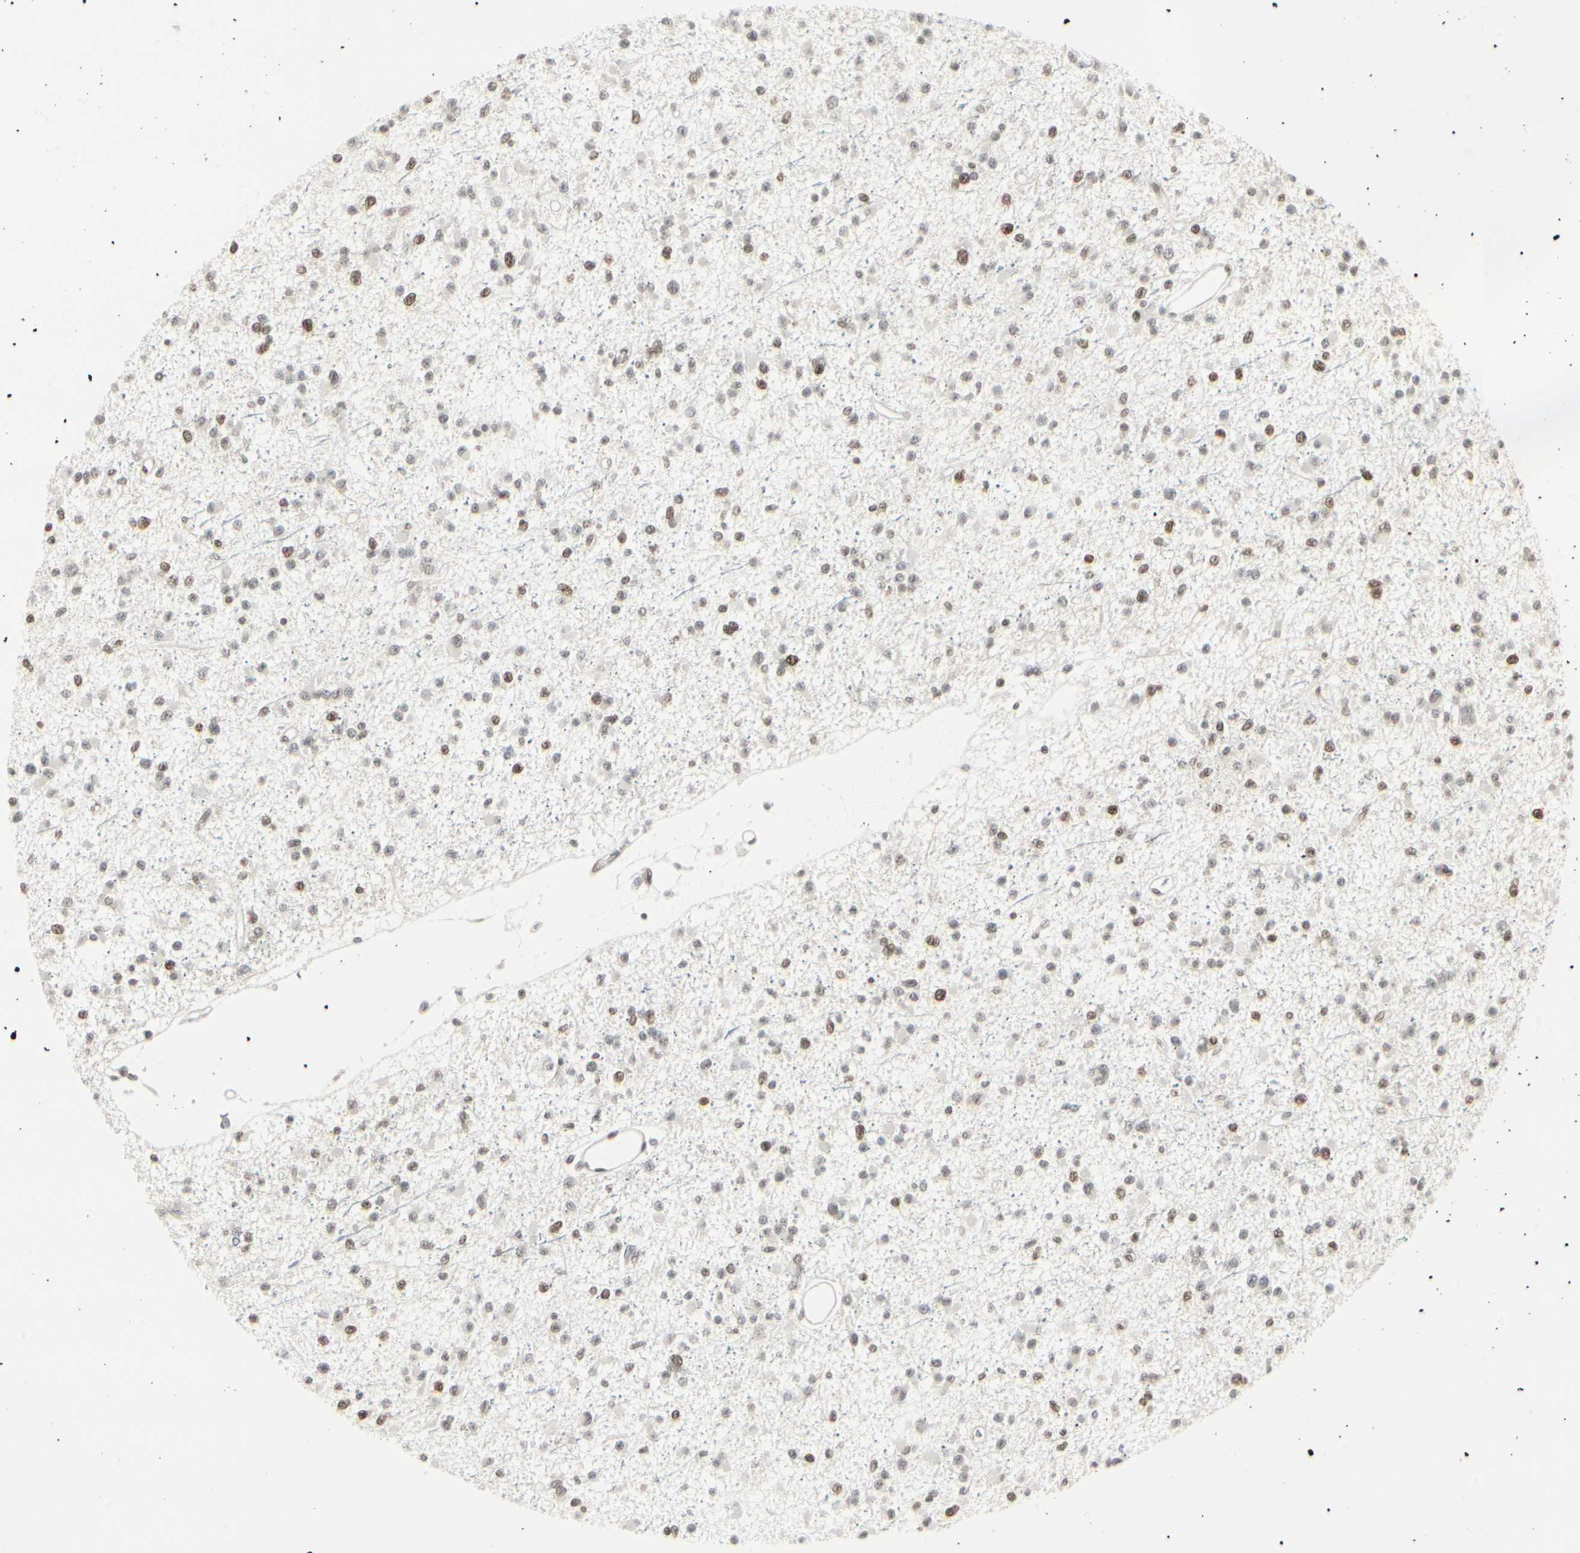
{"staining": {"intensity": "moderate", "quantity": ">75%", "location": "nuclear"}, "tissue": "glioma", "cell_type": "Tumor cells", "image_type": "cancer", "snomed": [{"axis": "morphology", "description": "Glioma, malignant, Low grade"}, {"axis": "topography", "description": "Brain"}], "caption": "IHC histopathology image of neoplastic tissue: human glioma stained using immunohistochemistry (IHC) displays medium levels of moderate protein expression localized specifically in the nuclear of tumor cells, appearing as a nuclear brown color.", "gene": "HMG20A", "patient": {"sex": "female", "age": 22}}